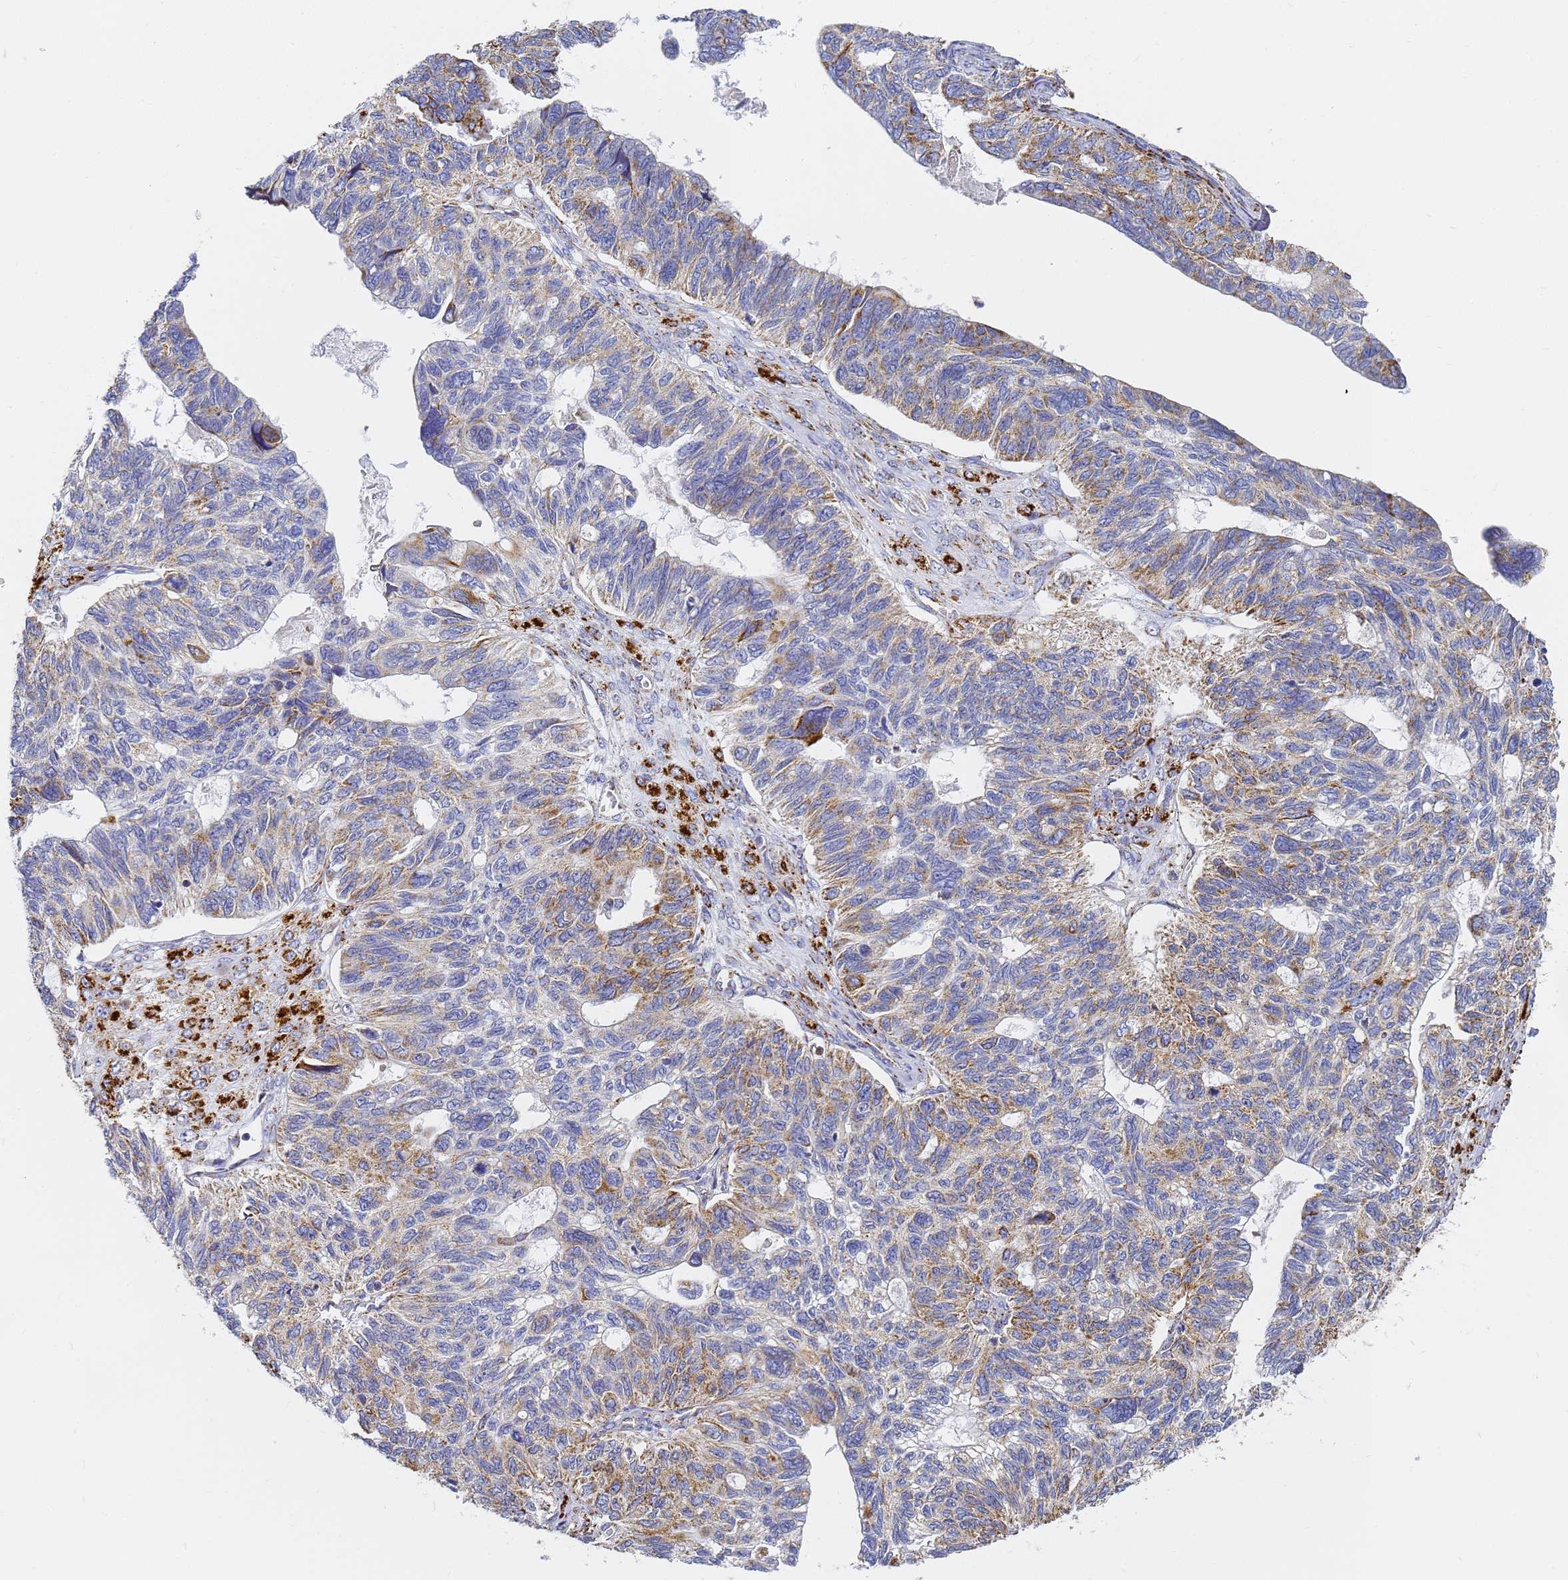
{"staining": {"intensity": "strong", "quantity": "25%-75%", "location": "cytoplasmic/membranous"}, "tissue": "ovarian cancer", "cell_type": "Tumor cells", "image_type": "cancer", "snomed": [{"axis": "morphology", "description": "Cystadenocarcinoma, serous, NOS"}, {"axis": "topography", "description": "Ovary"}], "caption": "High-magnification brightfield microscopy of ovarian cancer stained with DAB (3,3'-diaminobenzidine) (brown) and counterstained with hematoxylin (blue). tumor cells exhibit strong cytoplasmic/membranous expression is identified in approximately25%-75% of cells.", "gene": "CNIH4", "patient": {"sex": "female", "age": 79}}